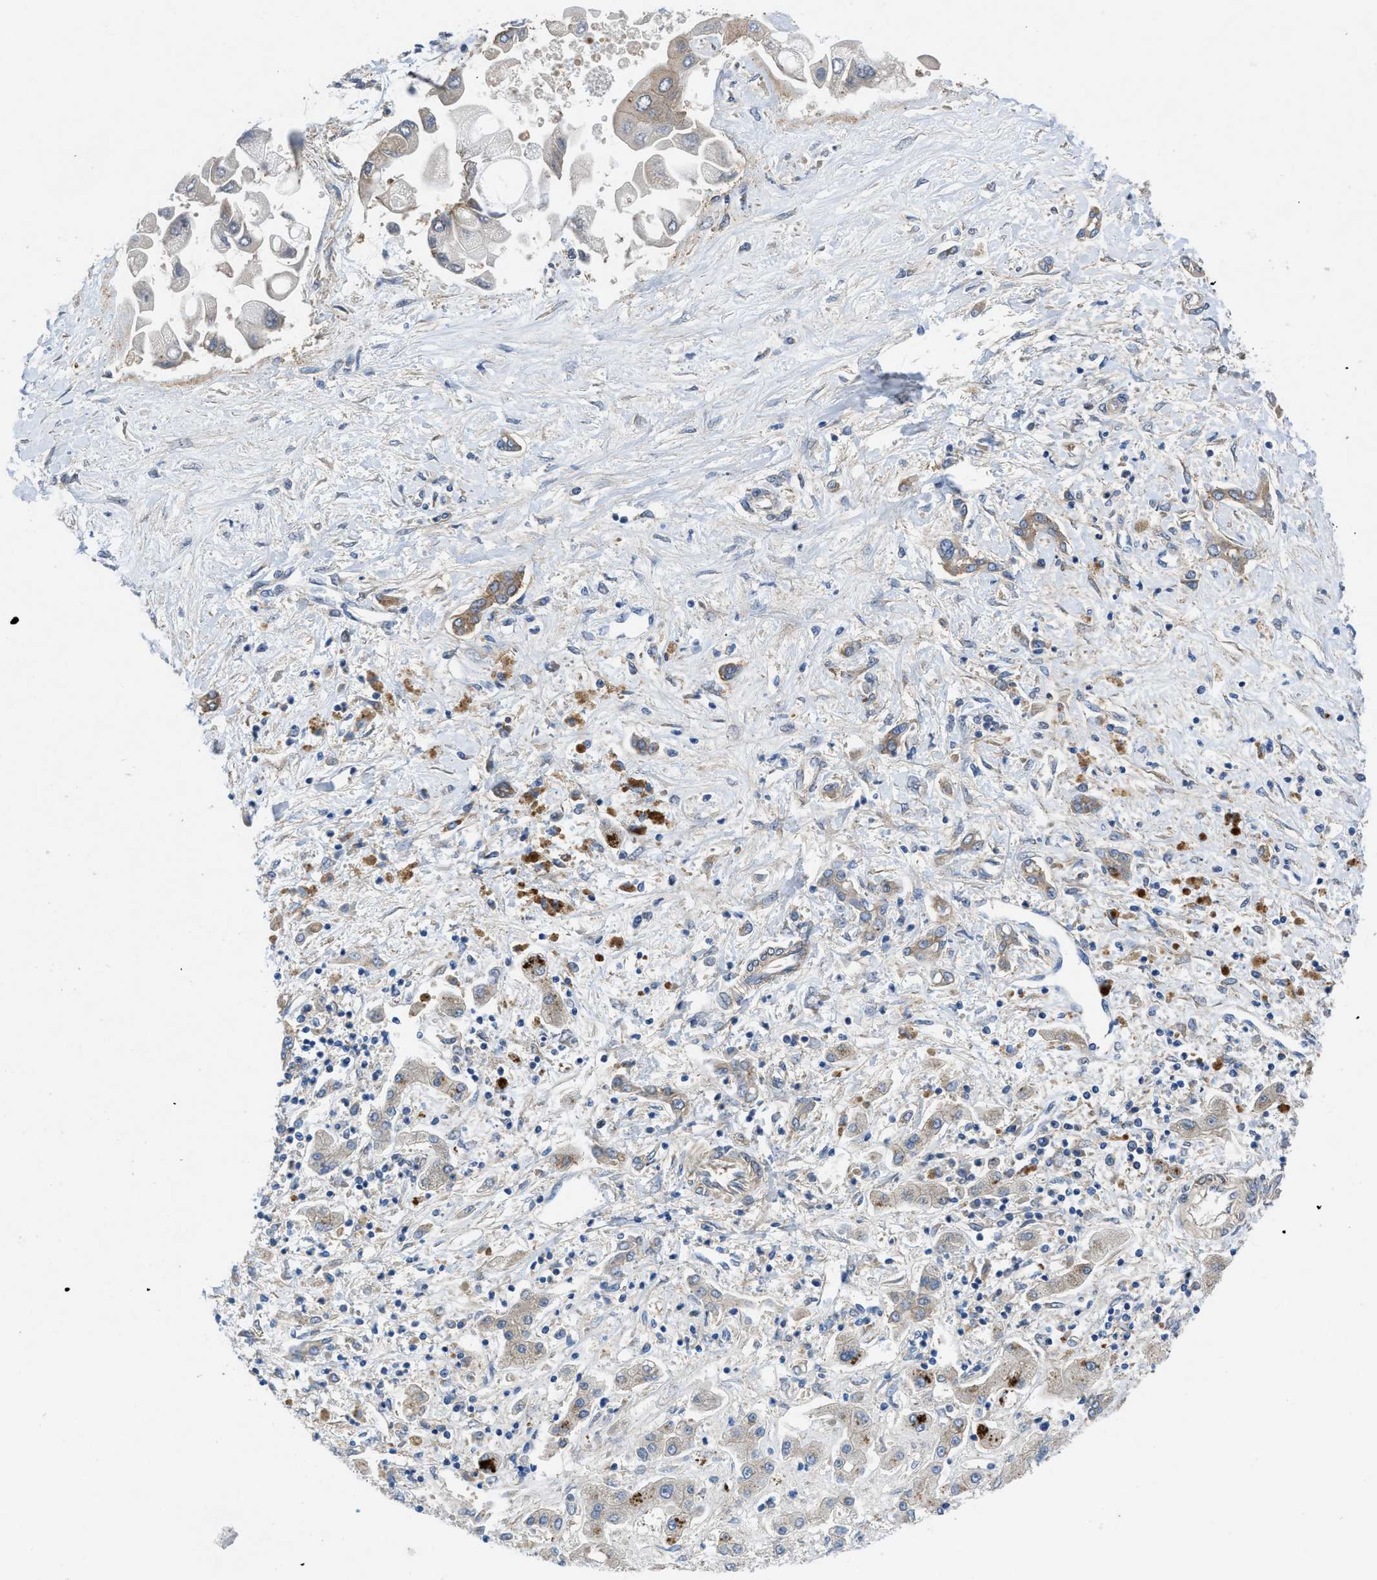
{"staining": {"intensity": "weak", "quantity": "<25%", "location": "cytoplasmic/membranous"}, "tissue": "liver cancer", "cell_type": "Tumor cells", "image_type": "cancer", "snomed": [{"axis": "morphology", "description": "Cholangiocarcinoma"}, {"axis": "topography", "description": "Liver"}], "caption": "High power microscopy image of an immunohistochemistry histopathology image of liver cancer, revealing no significant expression in tumor cells.", "gene": "PANX1", "patient": {"sex": "male", "age": 50}}